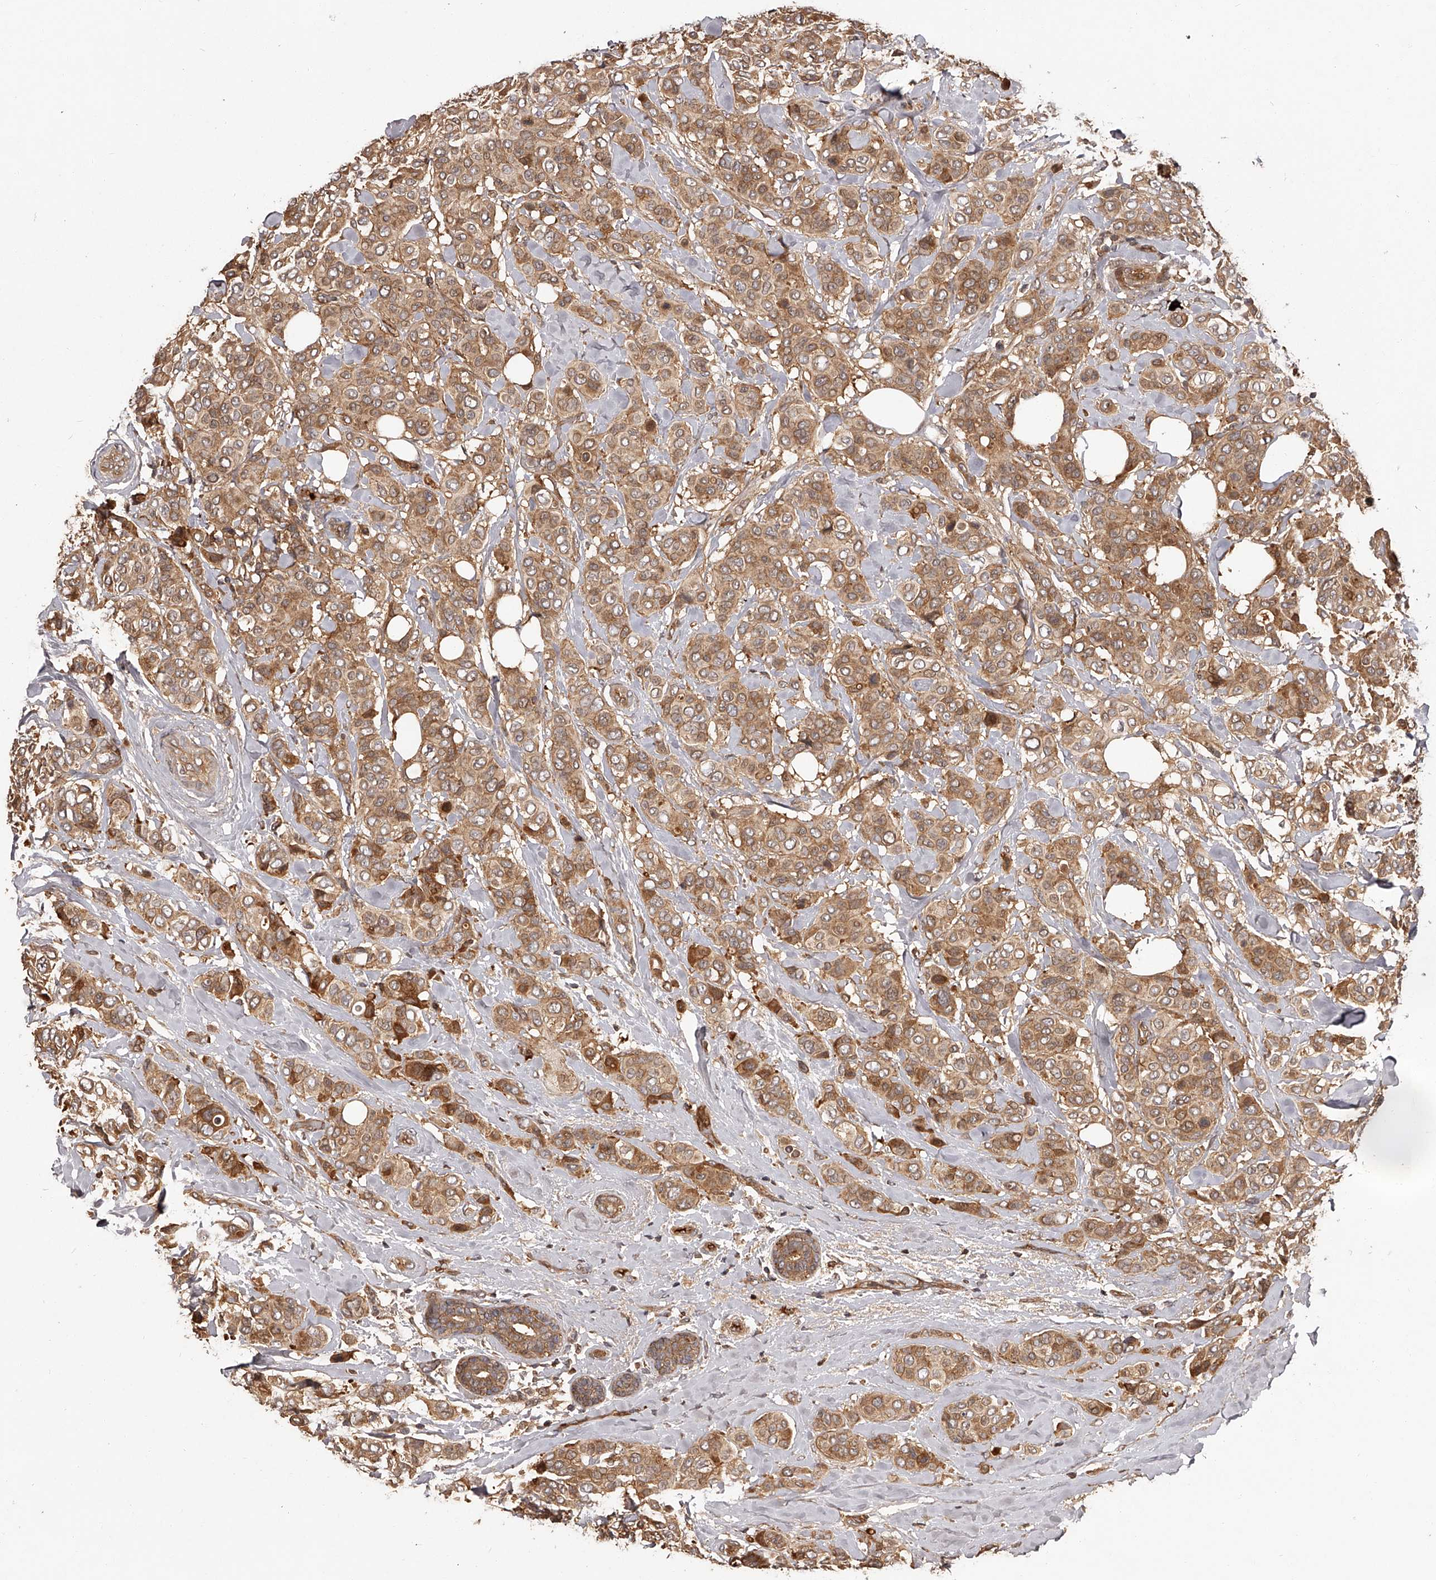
{"staining": {"intensity": "moderate", "quantity": ">75%", "location": "cytoplasmic/membranous"}, "tissue": "breast cancer", "cell_type": "Tumor cells", "image_type": "cancer", "snomed": [{"axis": "morphology", "description": "Lobular carcinoma"}, {"axis": "topography", "description": "Breast"}], "caption": "This micrograph reveals immunohistochemistry staining of breast lobular carcinoma, with medium moderate cytoplasmic/membranous expression in approximately >75% of tumor cells.", "gene": "CRYZL1", "patient": {"sex": "female", "age": 51}}